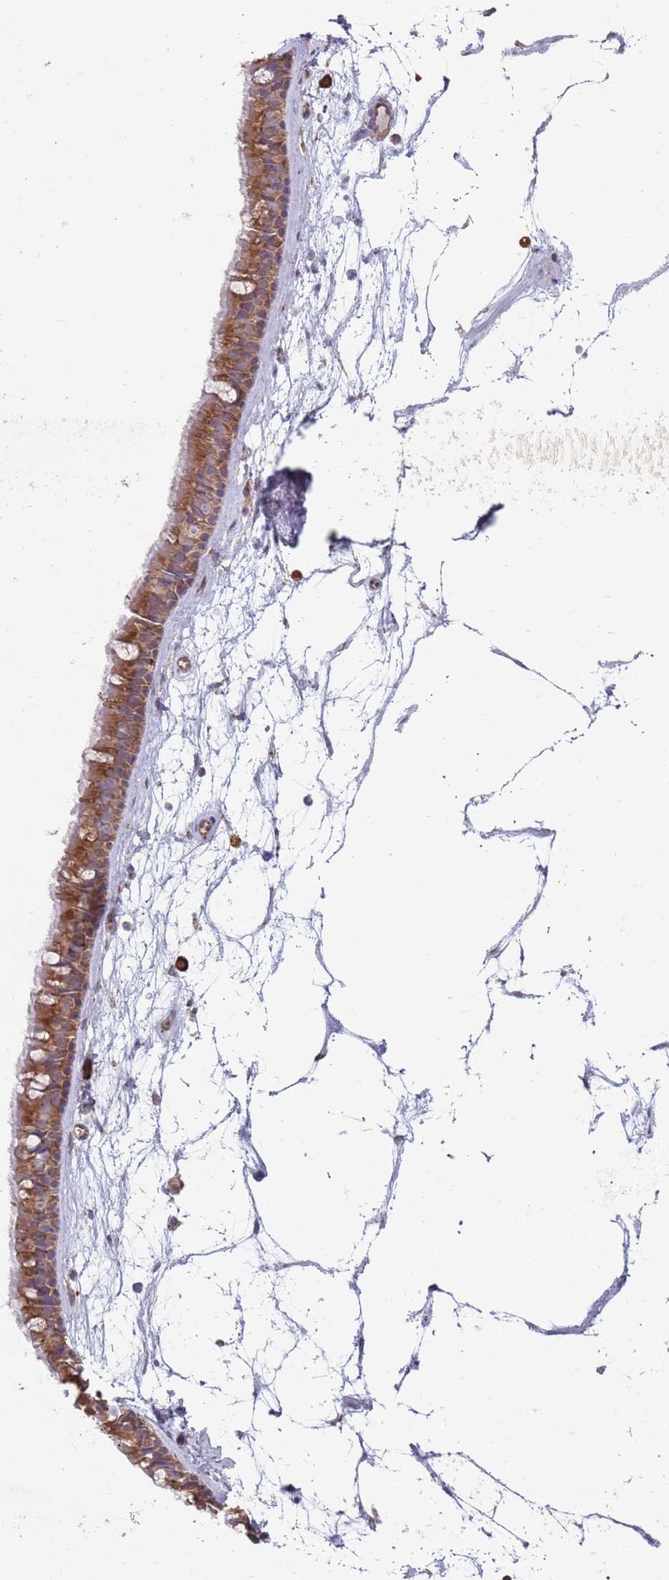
{"staining": {"intensity": "moderate", "quantity": ">75%", "location": "cytoplasmic/membranous"}, "tissue": "nasopharynx", "cell_type": "Respiratory epithelial cells", "image_type": "normal", "snomed": [{"axis": "morphology", "description": "Normal tissue, NOS"}, {"axis": "topography", "description": "Nasopharynx"}], "caption": "Protein expression analysis of benign human nasopharynx reveals moderate cytoplasmic/membranous expression in approximately >75% of respiratory epithelial cells.", "gene": "RPL17", "patient": {"sex": "male", "age": 64}}